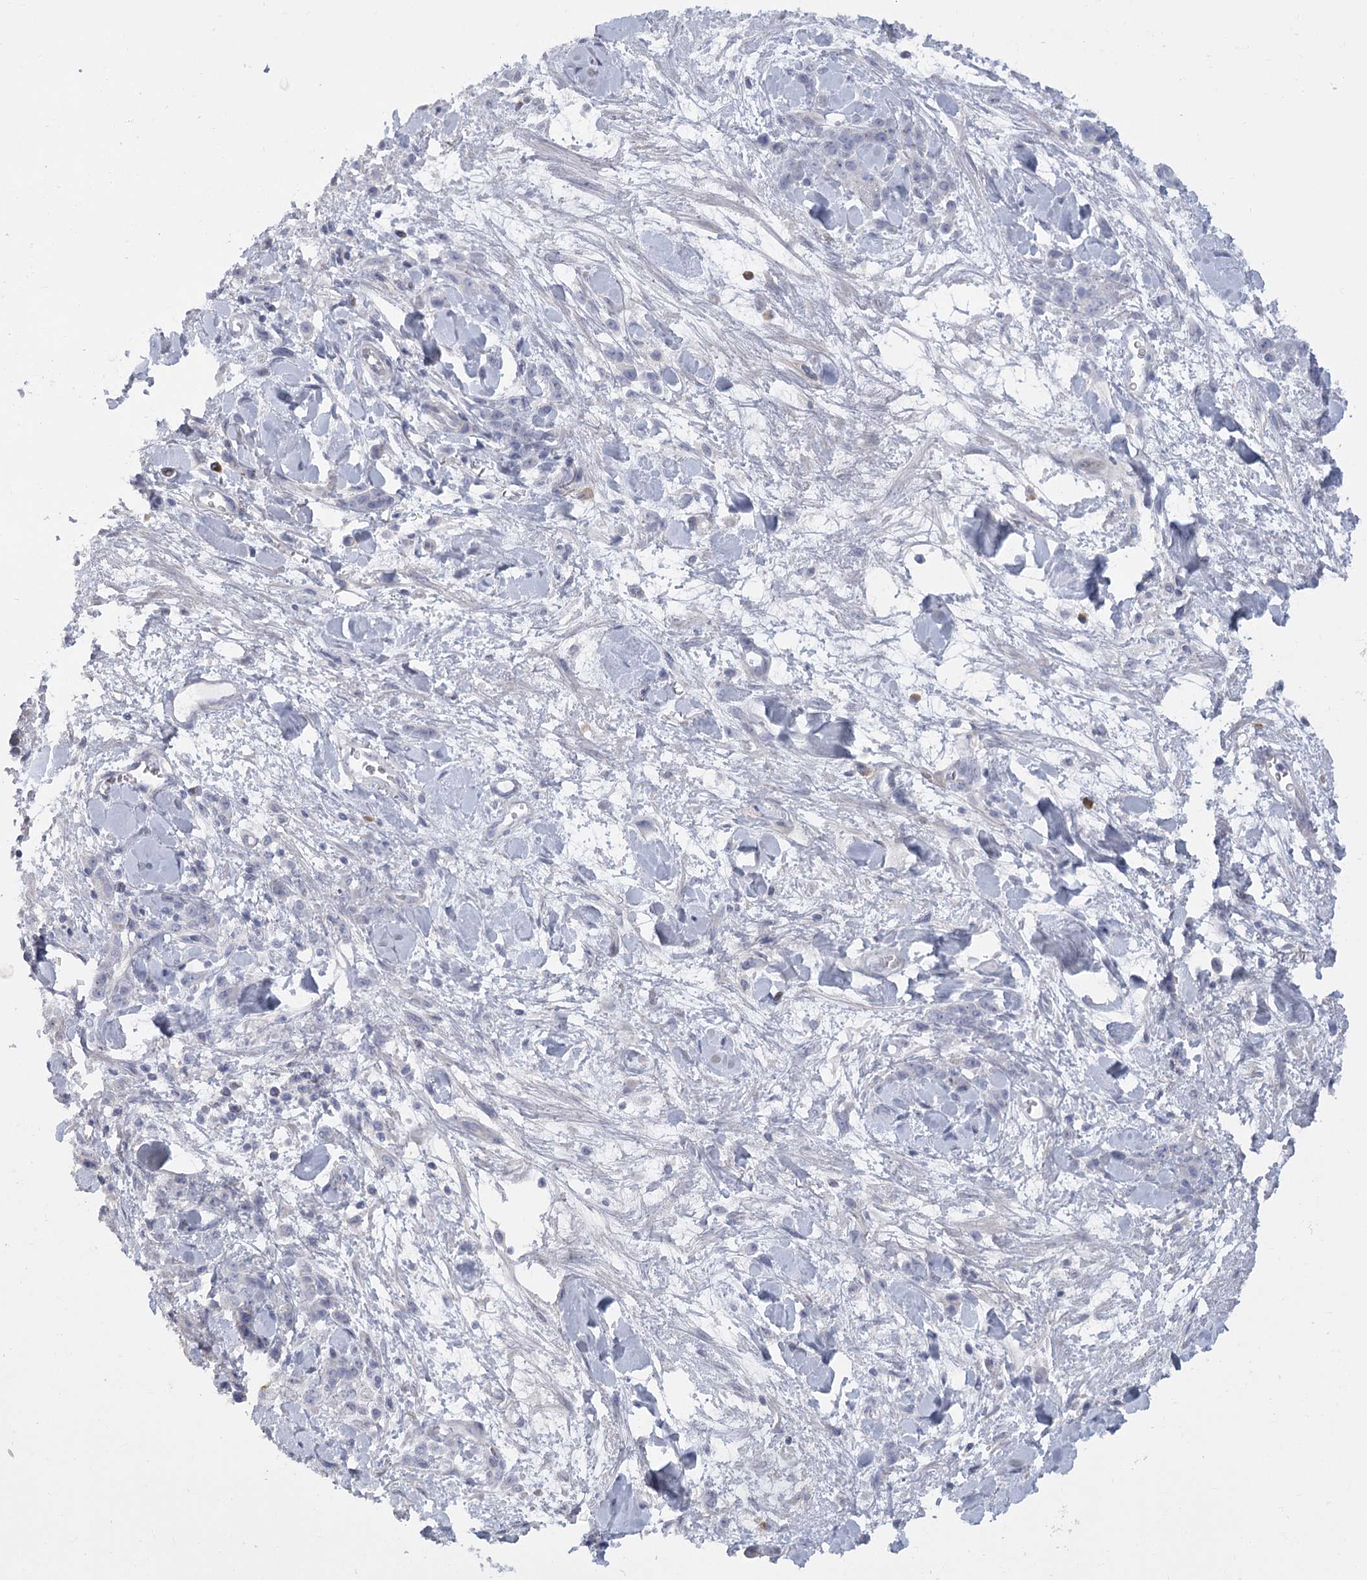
{"staining": {"intensity": "negative", "quantity": "none", "location": "none"}, "tissue": "stomach cancer", "cell_type": "Tumor cells", "image_type": "cancer", "snomed": [{"axis": "morphology", "description": "Normal tissue, NOS"}, {"axis": "morphology", "description": "Adenocarcinoma, NOS"}, {"axis": "topography", "description": "Stomach"}], "caption": "Tumor cells show no significant protein expression in adenocarcinoma (stomach).", "gene": "FAM76B", "patient": {"sex": "male", "age": 82}}